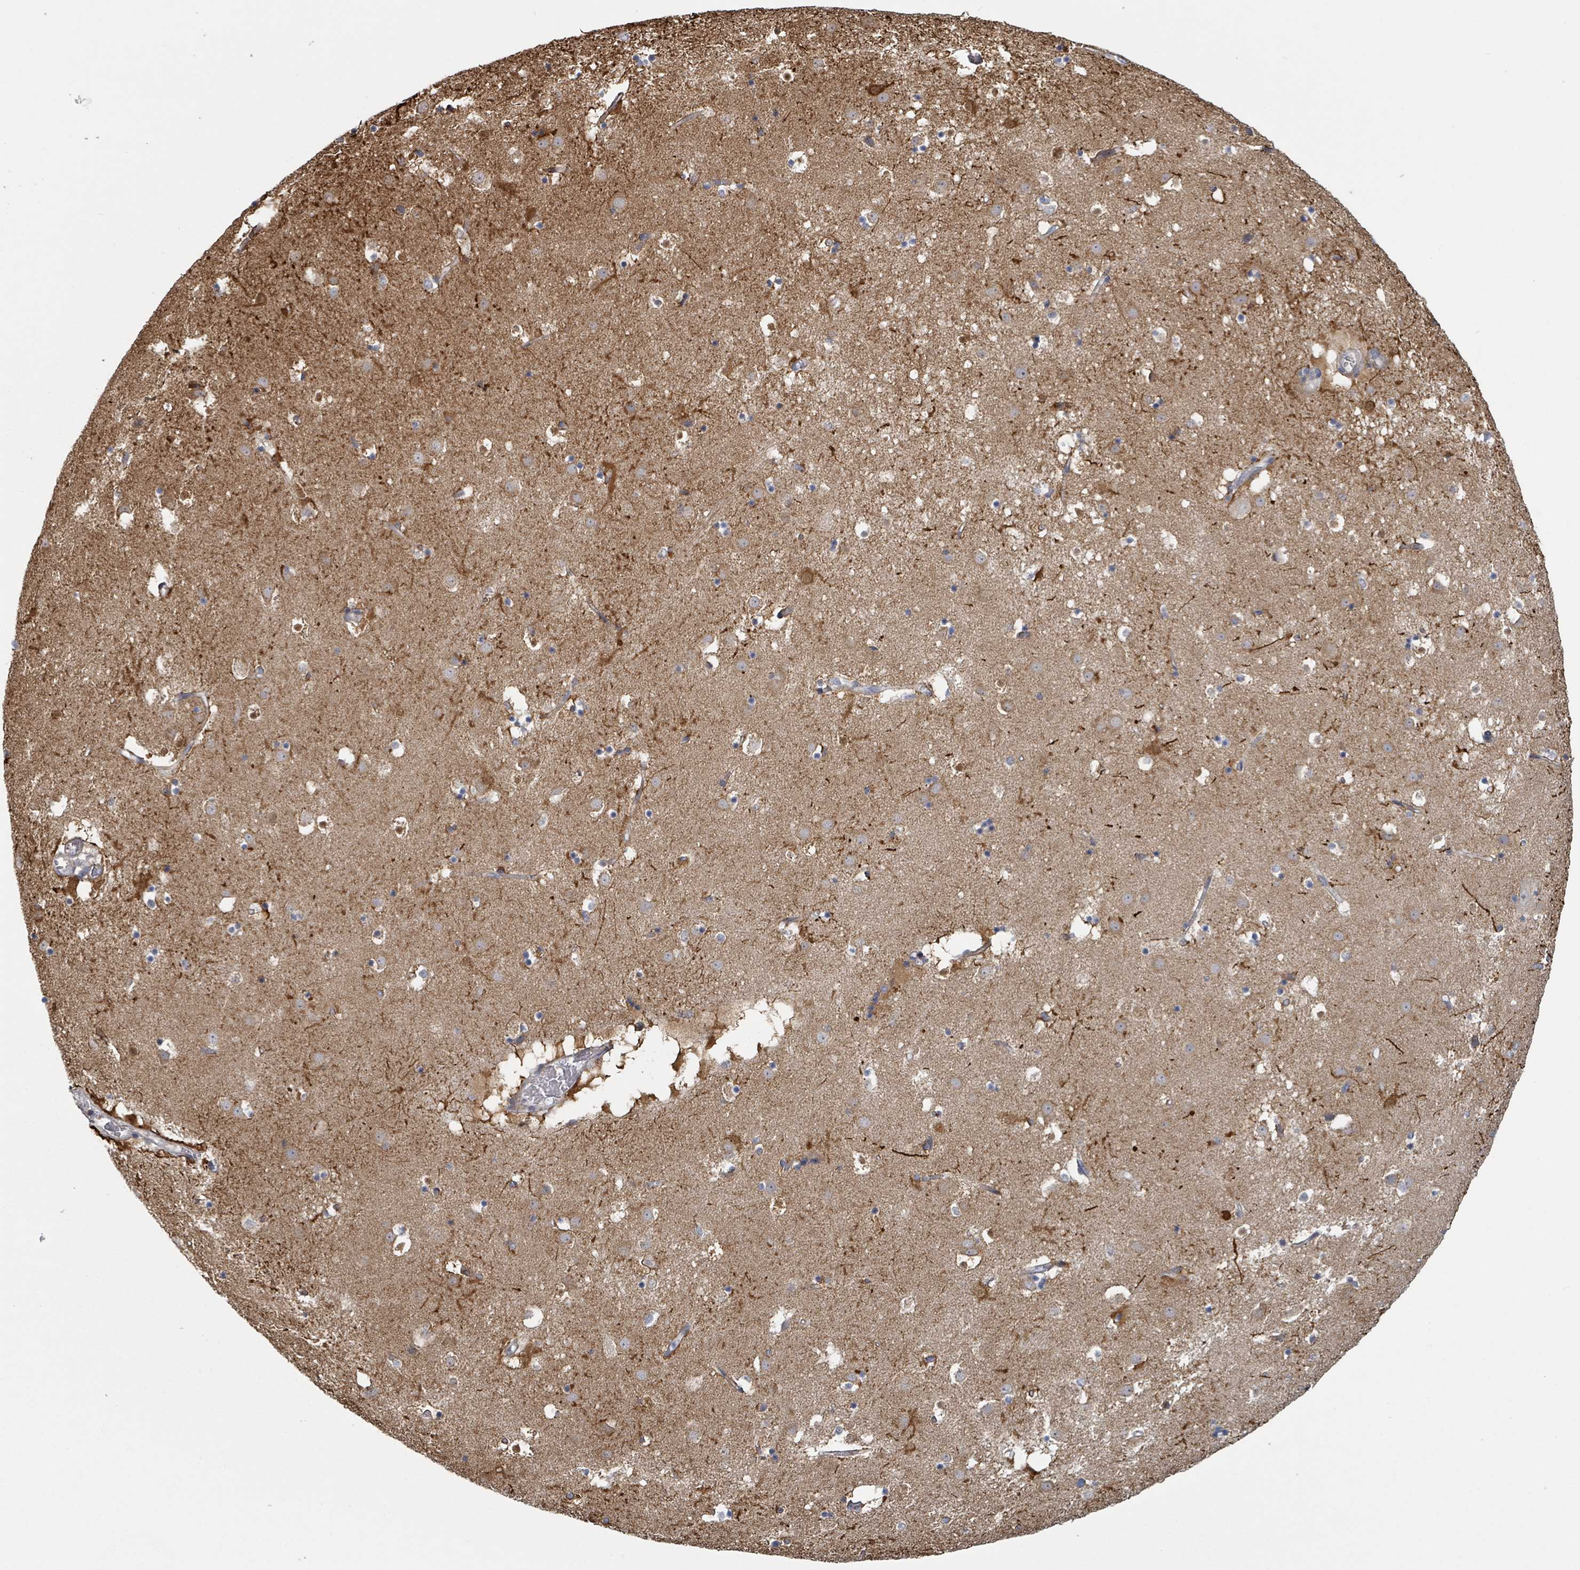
{"staining": {"intensity": "weak", "quantity": "25%-75%", "location": "cytoplasmic/membranous"}, "tissue": "caudate", "cell_type": "Glial cells", "image_type": "normal", "snomed": [{"axis": "morphology", "description": "Normal tissue, NOS"}, {"axis": "topography", "description": "Lateral ventricle wall"}], "caption": "The photomicrograph demonstrates staining of benign caudate, revealing weak cytoplasmic/membranous protein staining (brown color) within glial cells.", "gene": "HIVEP1", "patient": {"sex": "male", "age": 58}}